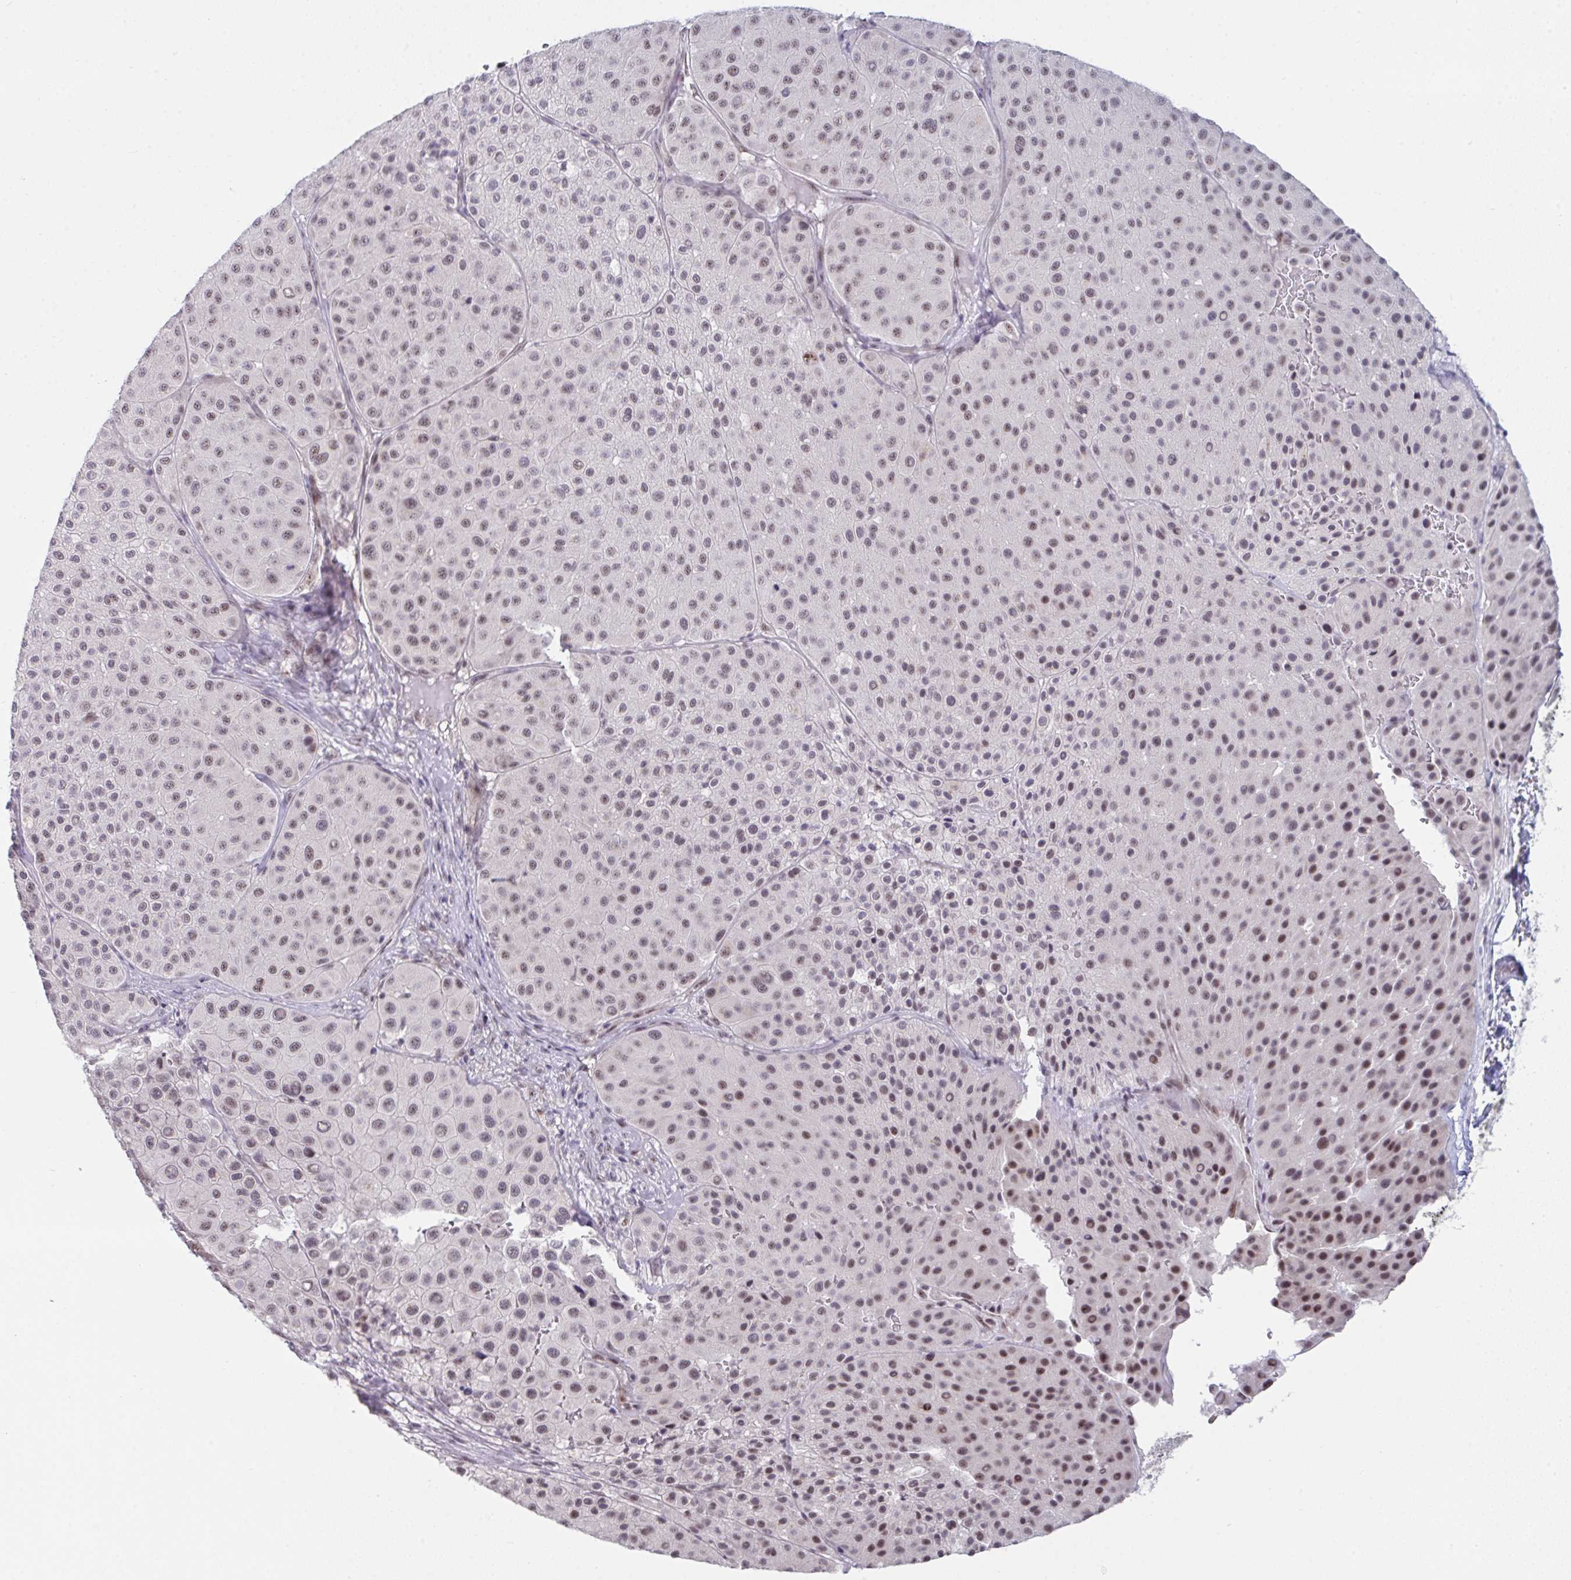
{"staining": {"intensity": "moderate", "quantity": "<25%", "location": "nuclear"}, "tissue": "melanoma", "cell_type": "Tumor cells", "image_type": "cancer", "snomed": [{"axis": "morphology", "description": "Malignant melanoma, Metastatic site"}, {"axis": "topography", "description": "Smooth muscle"}], "caption": "Melanoma stained with immunohistochemistry demonstrates moderate nuclear expression in approximately <25% of tumor cells.", "gene": "PRR14", "patient": {"sex": "male", "age": 41}}